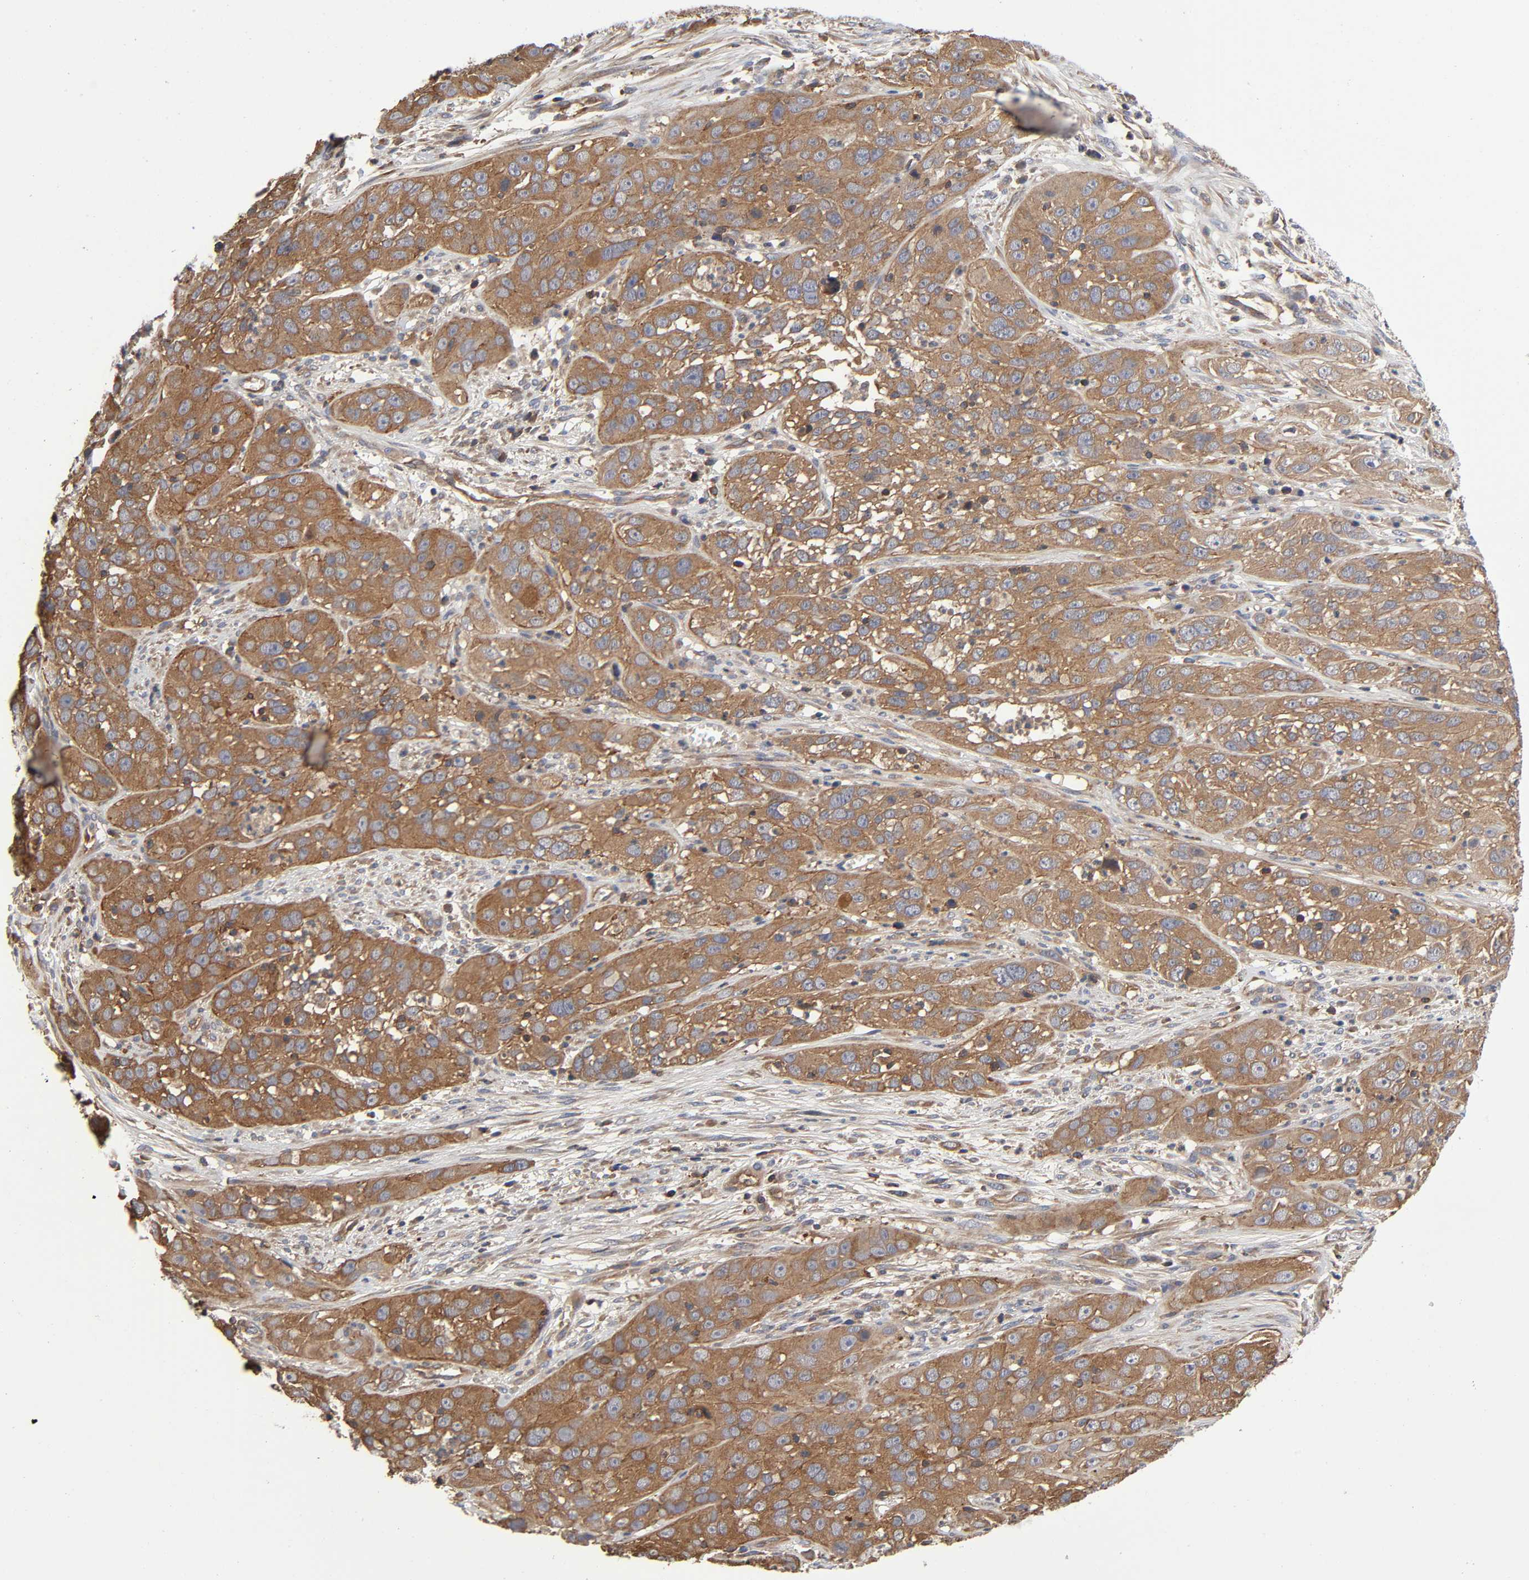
{"staining": {"intensity": "moderate", "quantity": ">75%", "location": "cytoplasmic/membranous"}, "tissue": "cervical cancer", "cell_type": "Tumor cells", "image_type": "cancer", "snomed": [{"axis": "morphology", "description": "Squamous cell carcinoma, NOS"}, {"axis": "topography", "description": "Cervix"}], "caption": "Protein staining by immunohistochemistry (IHC) reveals moderate cytoplasmic/membranous expression in approximately >75% of tumor cells in cervical cancer. The staining was performed using DAB to visualize the protein expression in brown, while the nuclei were stained in blue with hematoxylin (Magnification: 20x).", "gene": "LAMTOR2", "patient": {"sex": "female", "age": 32}}